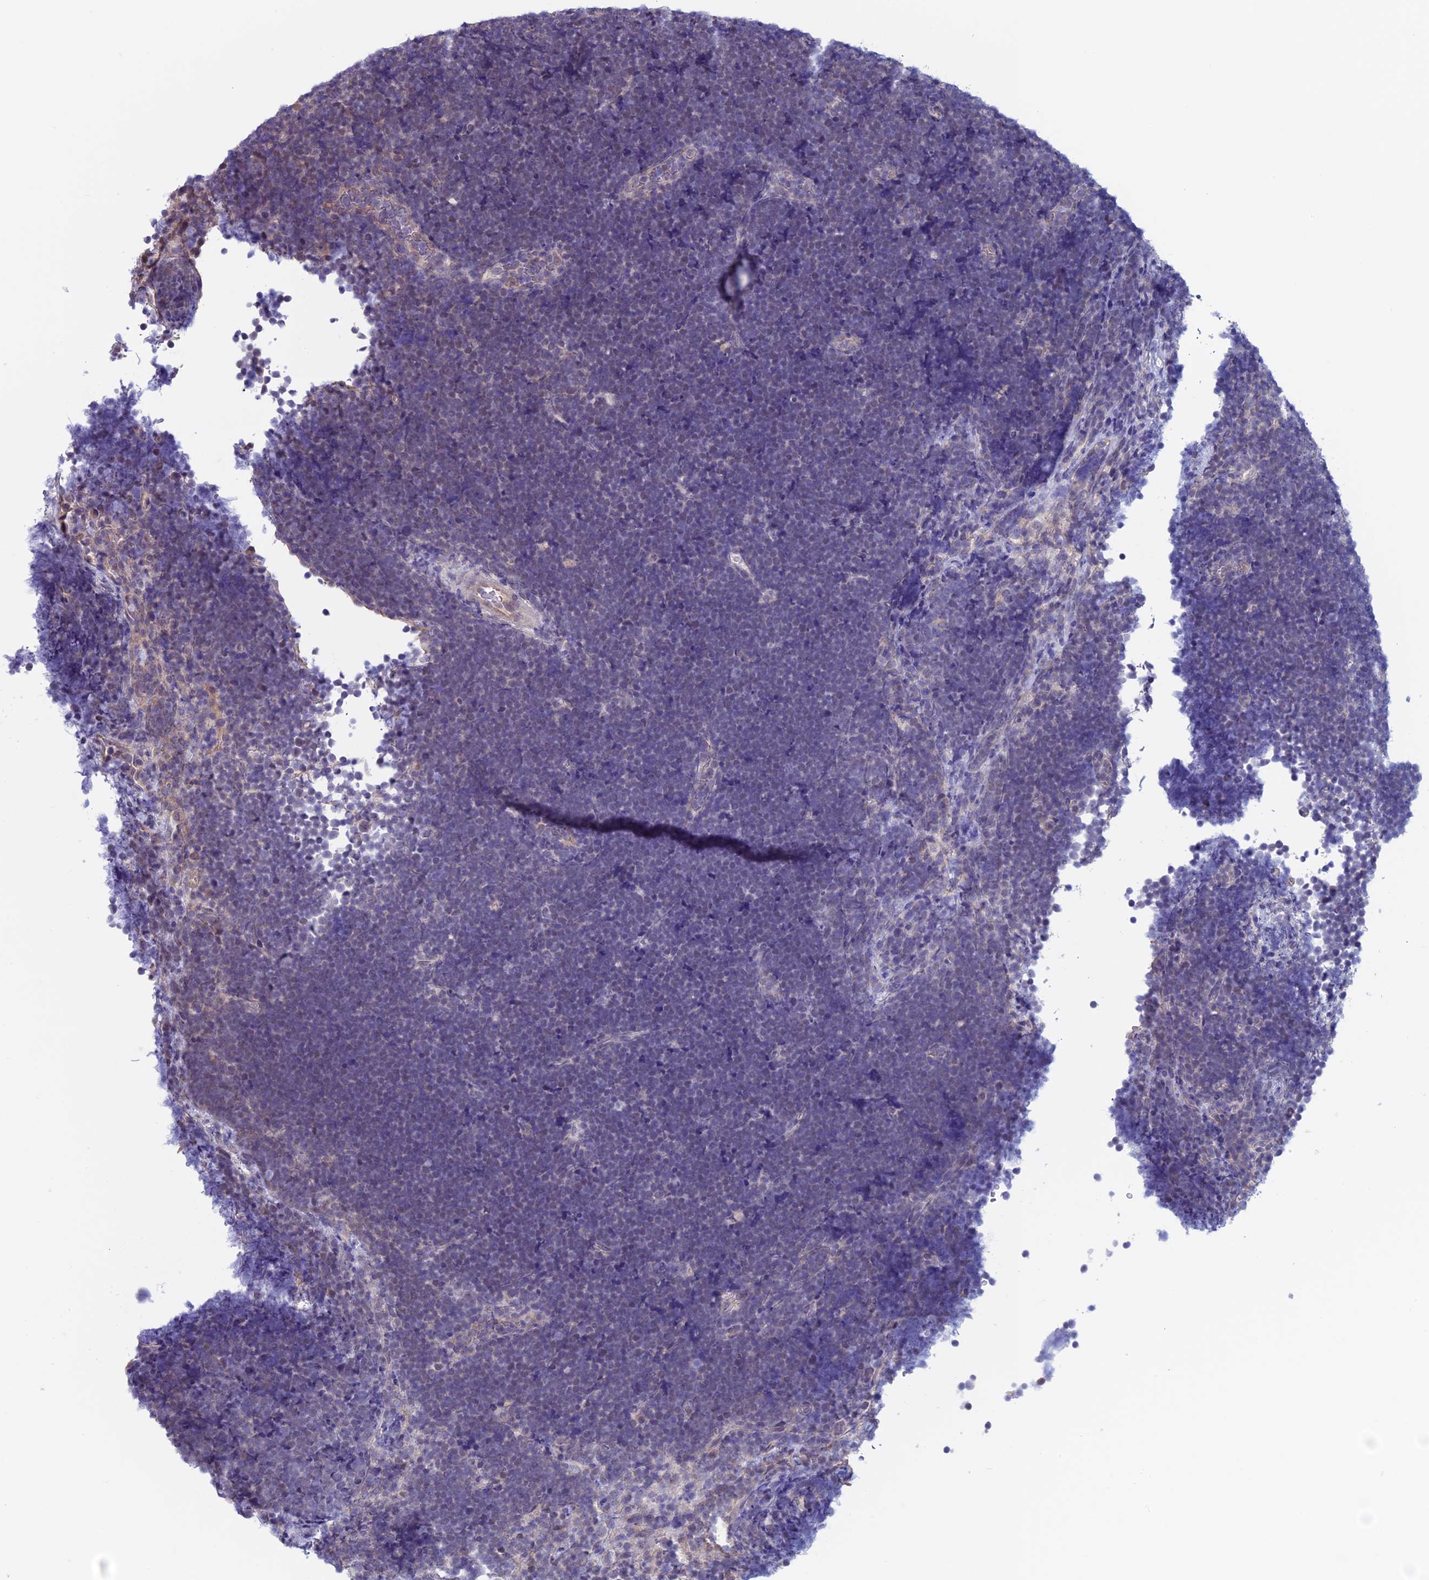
{"staining": {"intensity": "negative", "quantity": "none", "location": "none"}, "tissue": "lymphoma", "cell_type": "Tumor cells", "image_type": "cancer", "snomed": [{"axis": "morphology", "description": "Malignant lymphoma, non-Hodgkin's type, High grade"}, {"axis": "topography", "description": "Lymph node"}], "caption": "Tumor cells are negative for brown protein staining in malignant lymphoma, non-Hodgkin's type (high-grade).", "gene": "SLC1A6", "patient": {"sex": "male", "age": 13}}